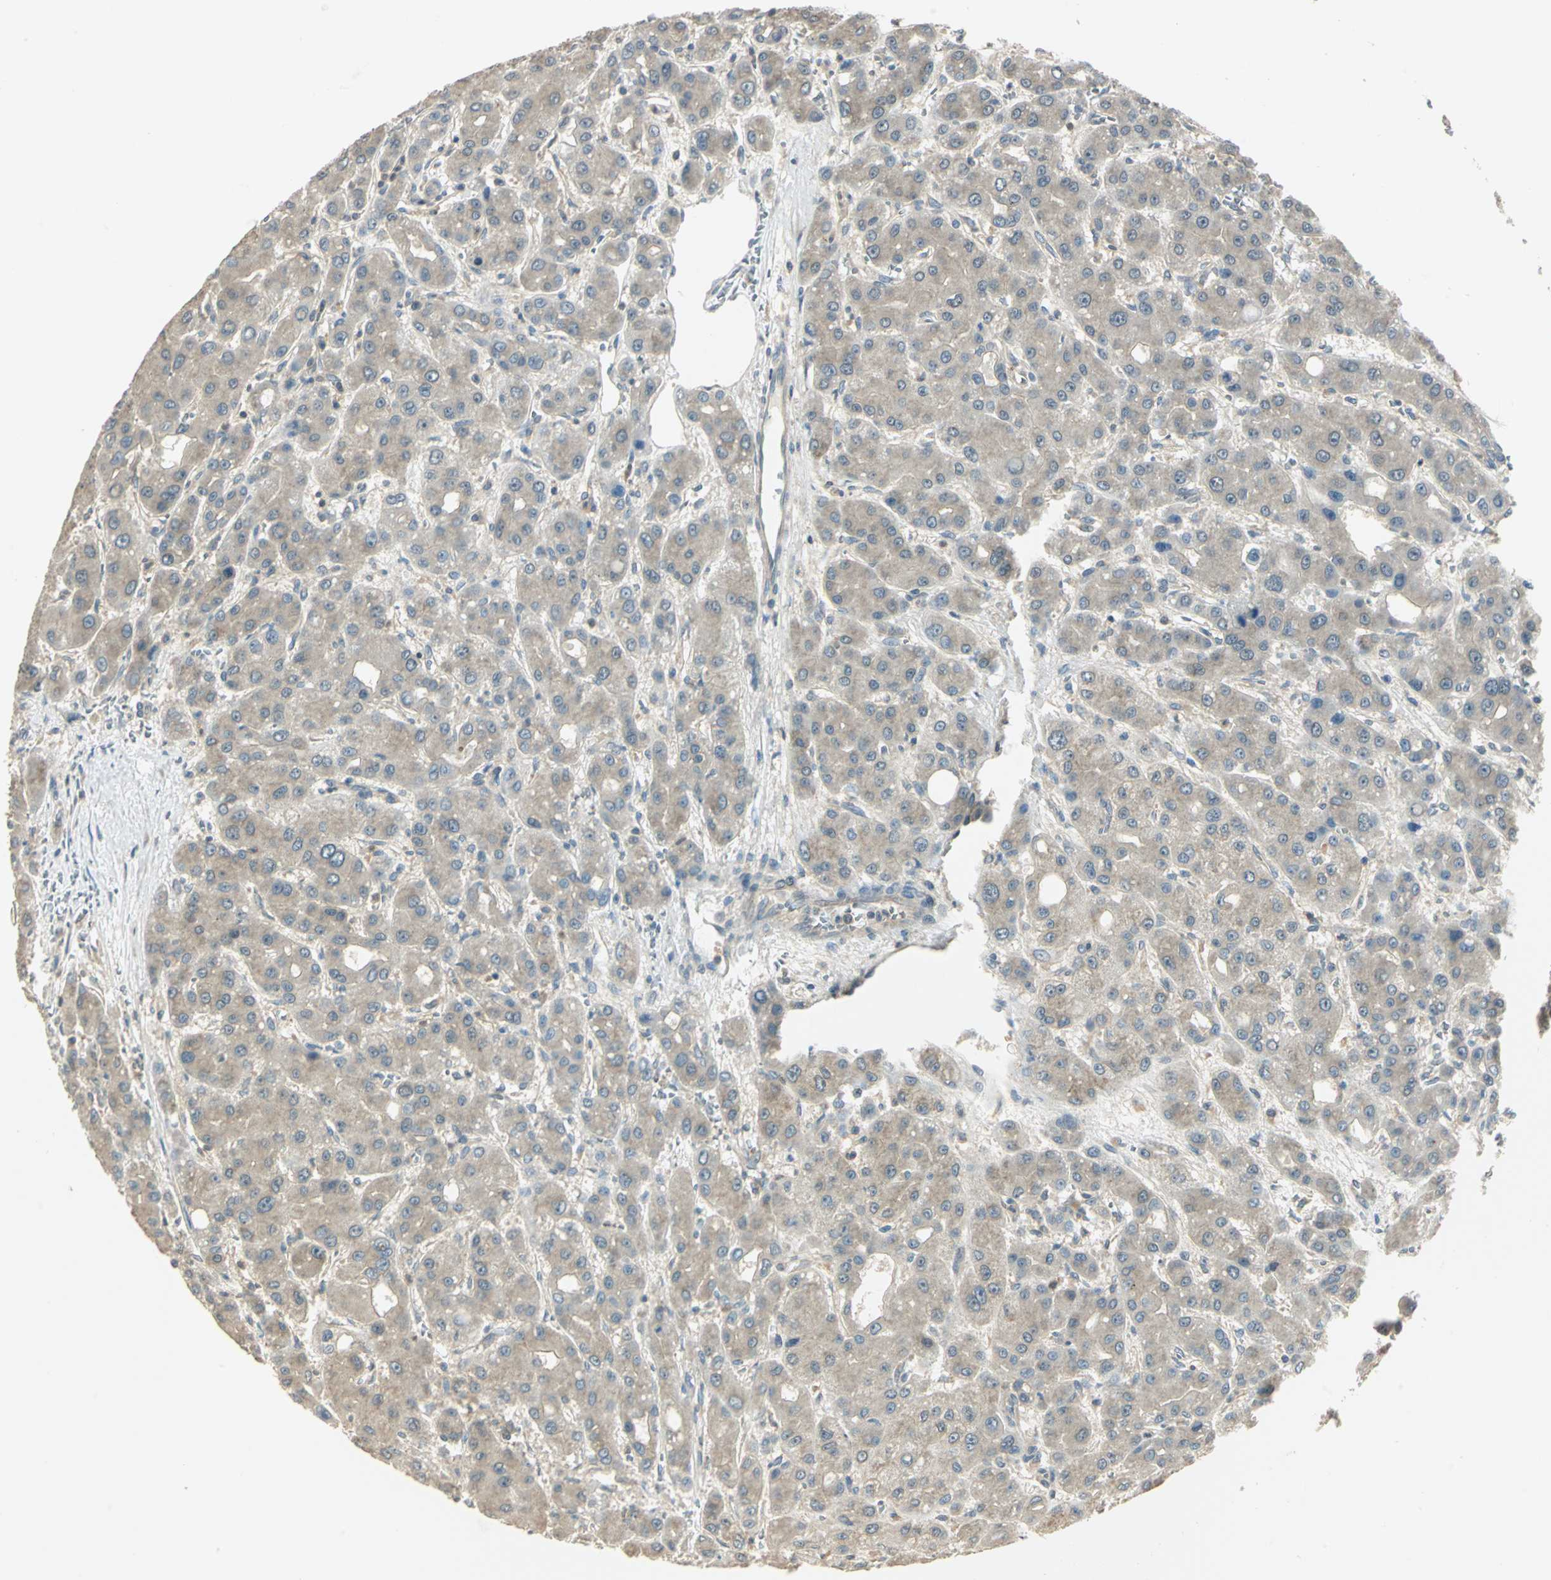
{"staining": {"intensity": "weak", "quantity": ">75%", "location": "cytoplasmic/membranous"}, "tissue": "liver cancer", "cell_type": "Tumor cells", "image_type": "cancer", "snomed": [{"axis": "morphology", "description": "Carcinoma, Hepatocellular, NOS"}, {"axis": "topography", "description": "Liver"}], "caption": "Liver cancer (hepatocellular carcinoma) stained with a protein marker displays weak staining in tumor cells.", "gene": "SHC2", "patient": {"sex": "male", "age": 55}}